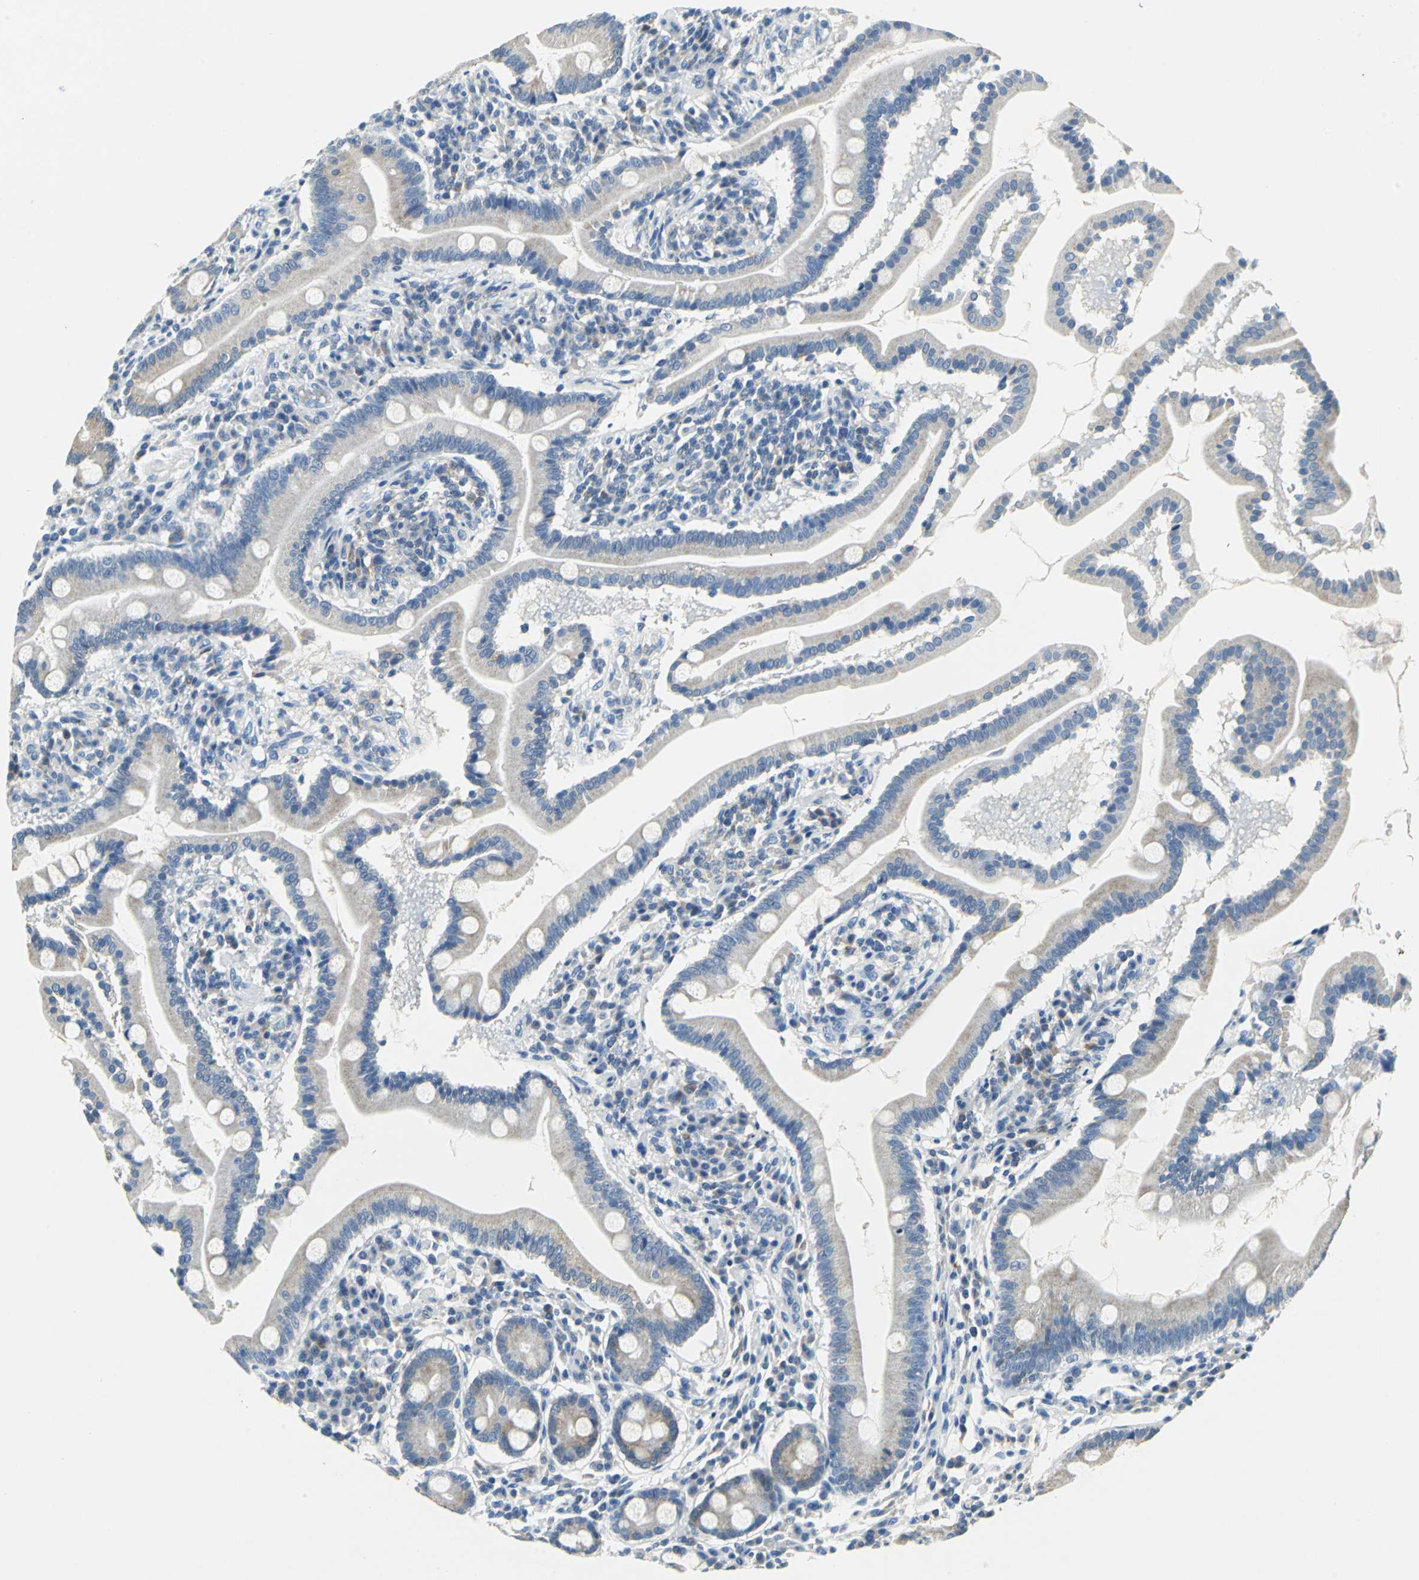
{"staining": {"intensity": "weak", "quantity": "25%-75%", "location": "cytoplasmic/membranous"}, "tissue": "duodenum", "cell_type": "Glandular cells", "image_type": "normal", "snomed": [{"axis": "morphology", "description": "Normal tissue, NOS"}, {"axis": "topography", "description": "Duodenum"}], "caption": "IHC micrograph of benign human duodenum stained for a protein (brown), which shows low levels of weak cytoplasmic/membranous staining in about 25%-75% of glandular cells.", "gene": "TEX264", "patient": {"sex": "male", "age": 50}}